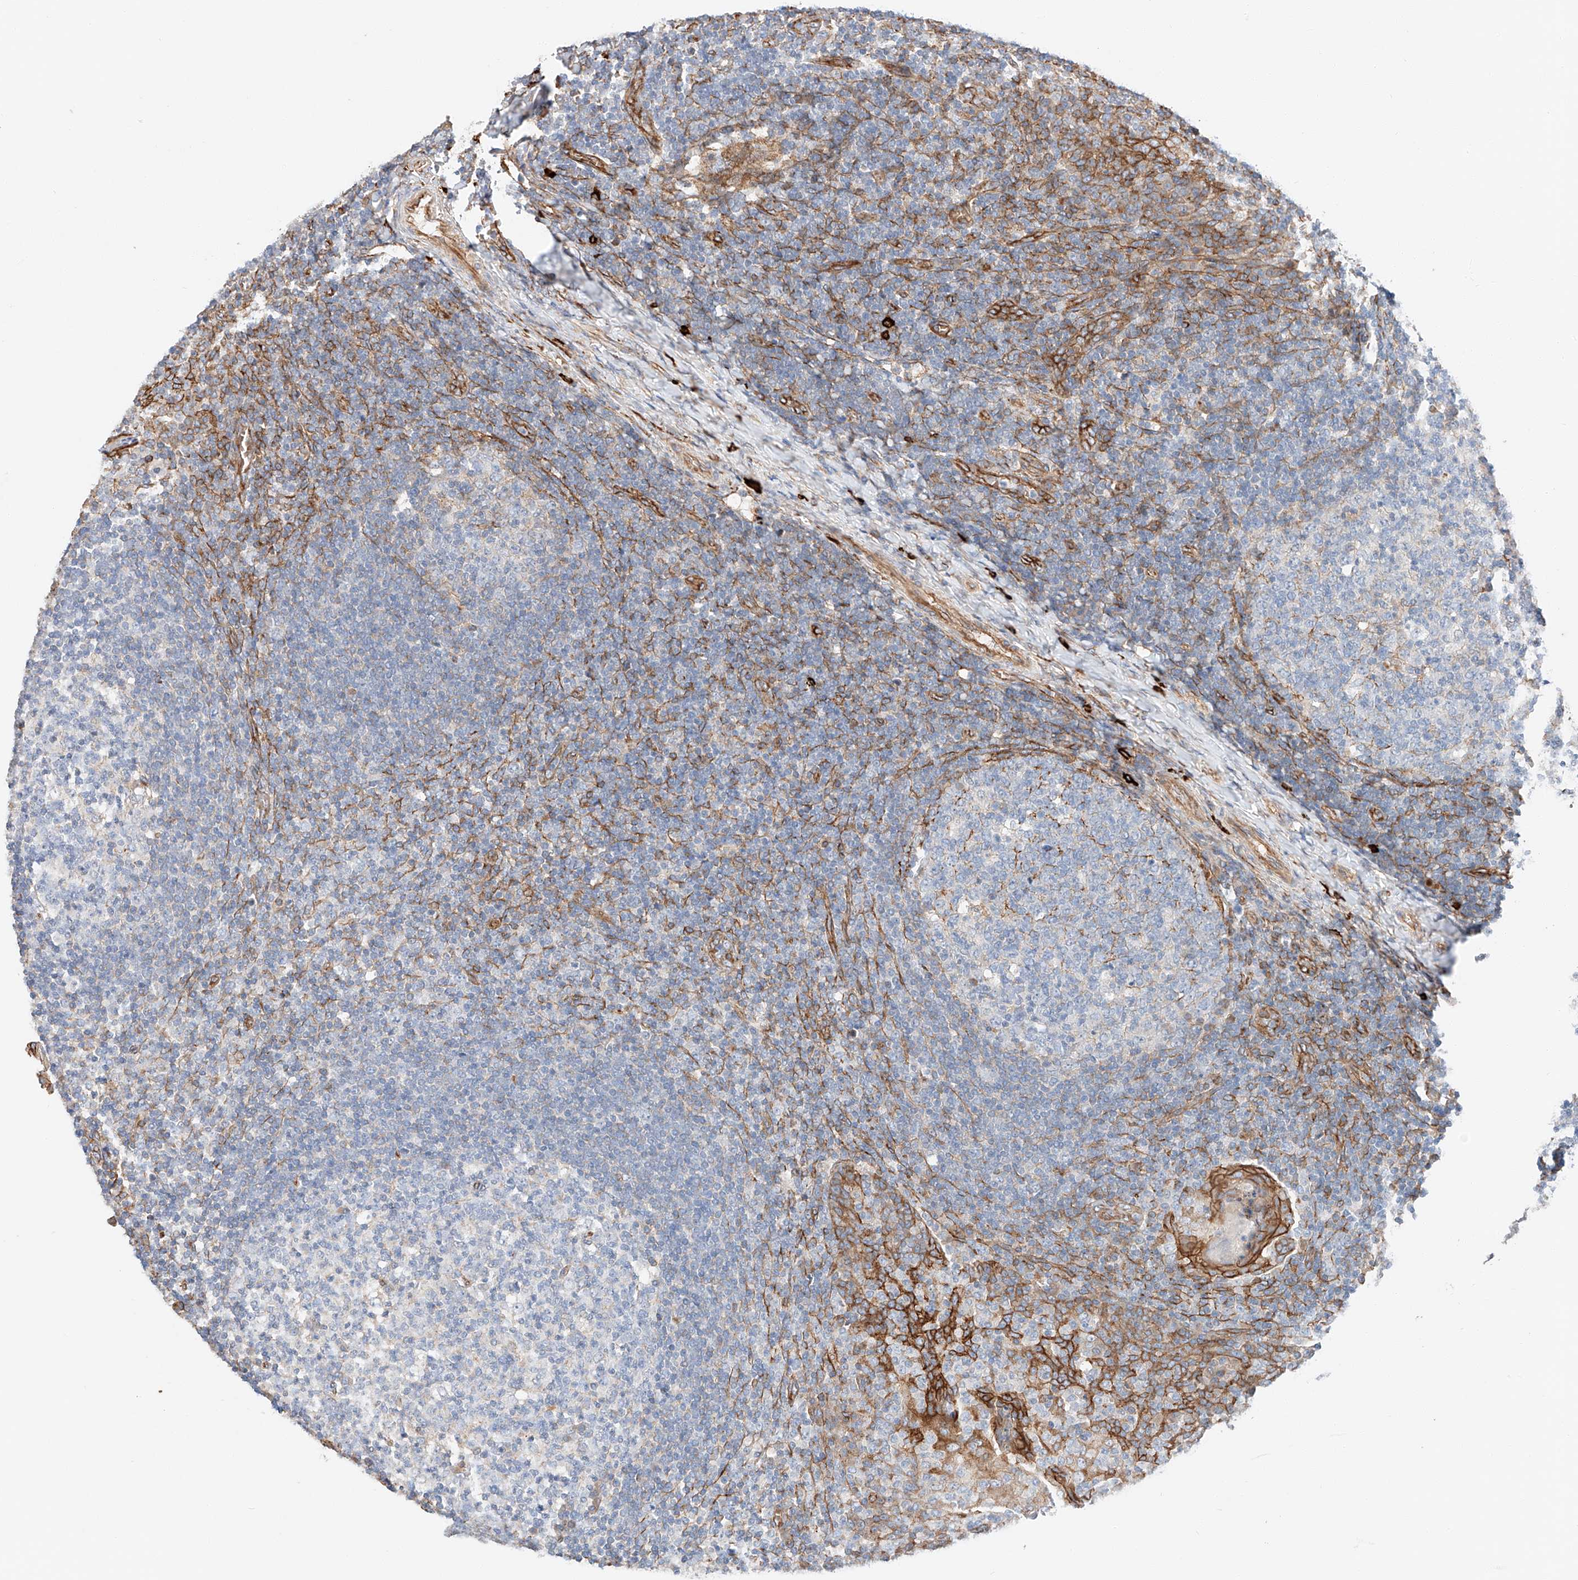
{"staining": {"intensity": "negative", "quantity": "none", "location": "none"}, "tissue": "tonsil", "cell_type": "Germinal center cells", "image_type": "normal", "snomed": [{"axis": "morphology", "description": "Normal tissue, NOS"}, {"axis": "topography", "description": "Tonsil"}], "caption": "There is no significant positivity in germinal center cells of tonsil.", "gene": "MINDY4", "patient": {"sex": "female", "age": 19}}